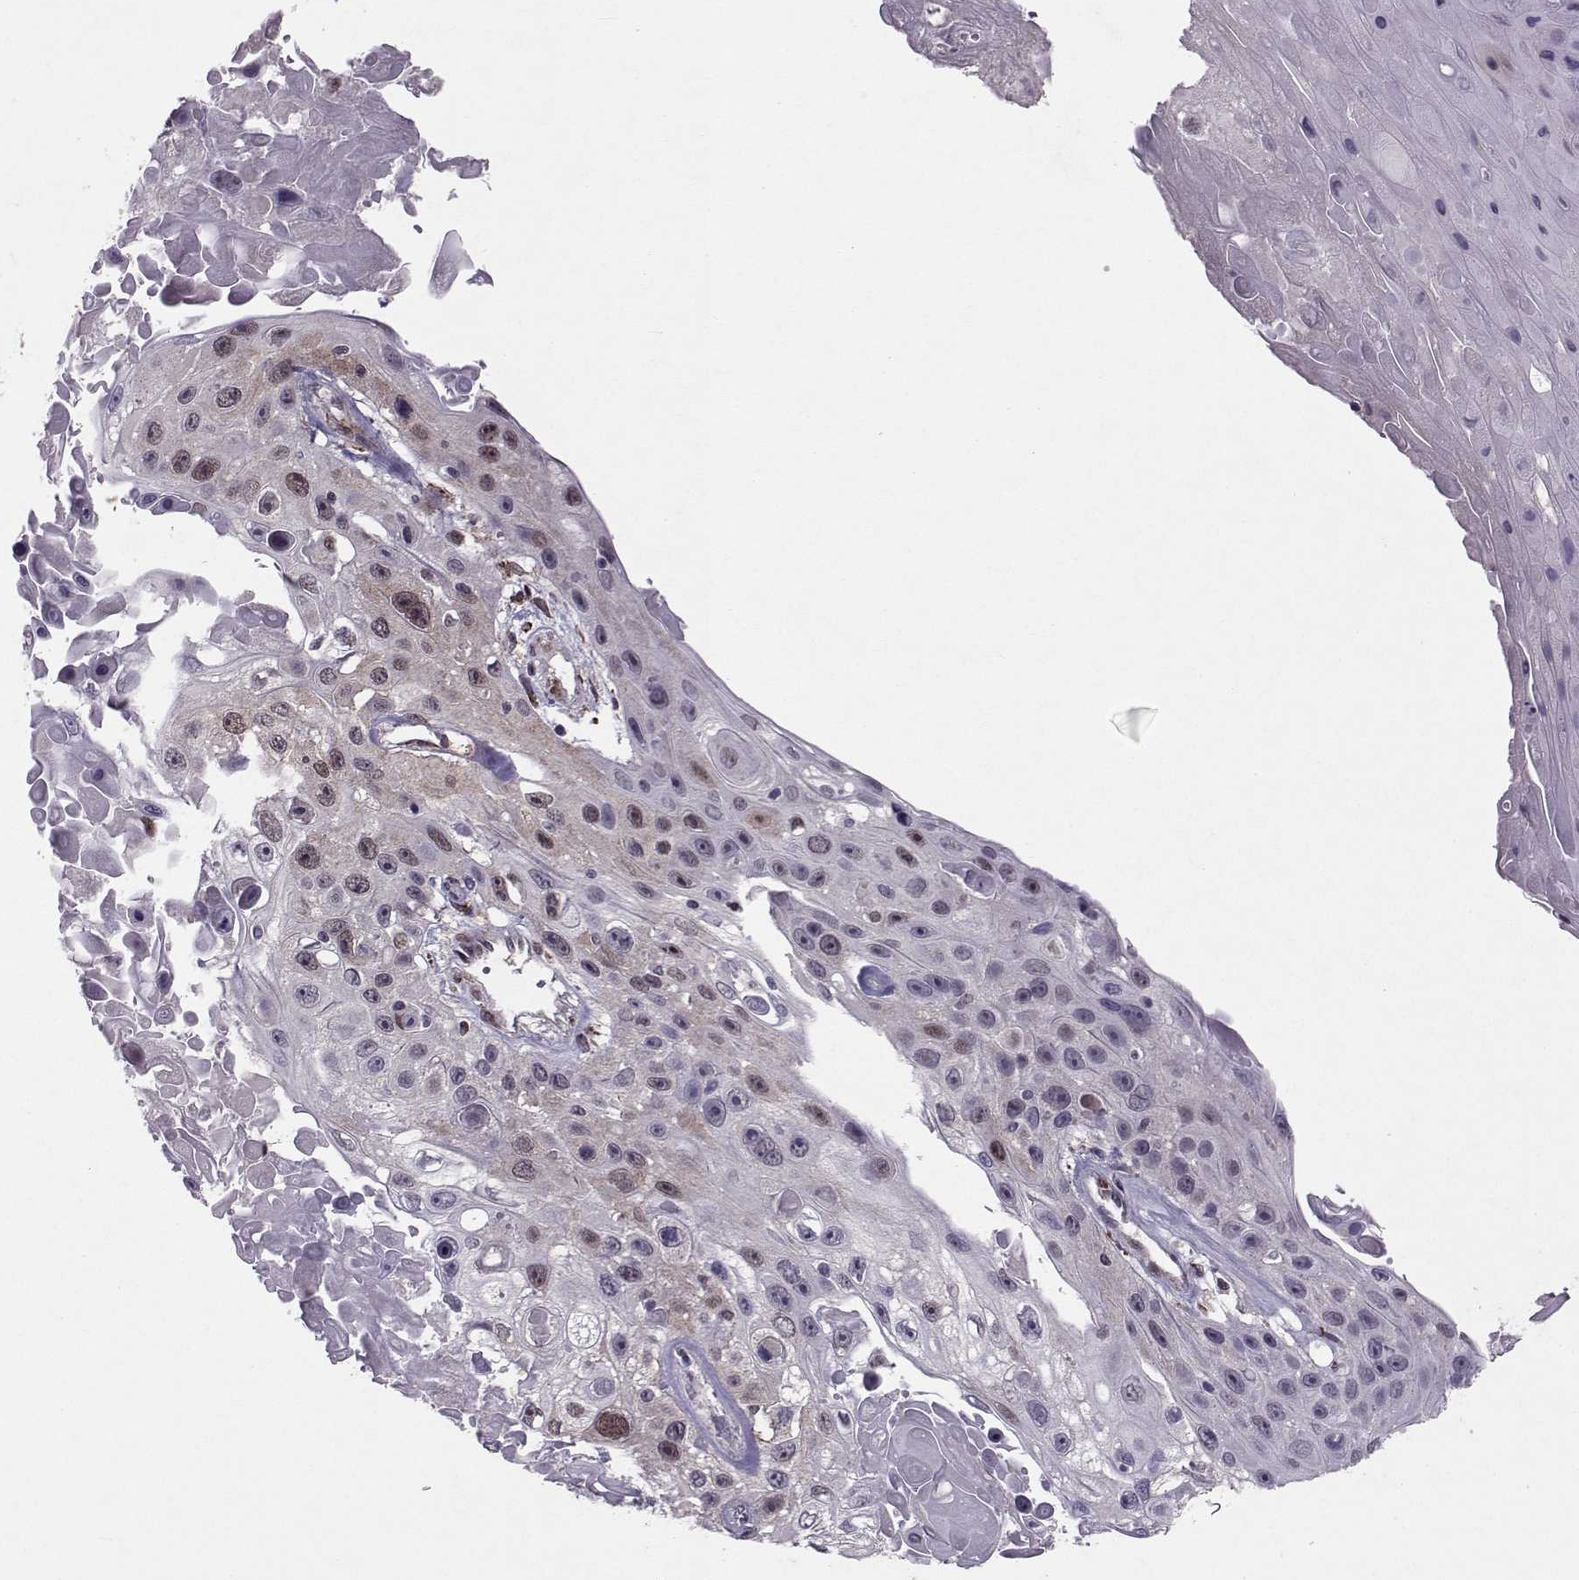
{"staining": {"intensity": "weak", "quantity": "<25%", "location": "nuclear"}, "tissue": "skin cancer", "cell_type": "Tumor cells", "image_type": "cancer", "snomed": [{"axis": "morphology", "description": "Squamous cell carcinoma, NOS"}, {"axis": "topography", "description": "Skin"}], "caption": "High power microscopy image of an IHC photomicrograph of skin squamous cell carcinoma, revealing no significant expression in tumor cells.", "gene": "CDK4", "patient": {"sex": "male", "age": 82}}